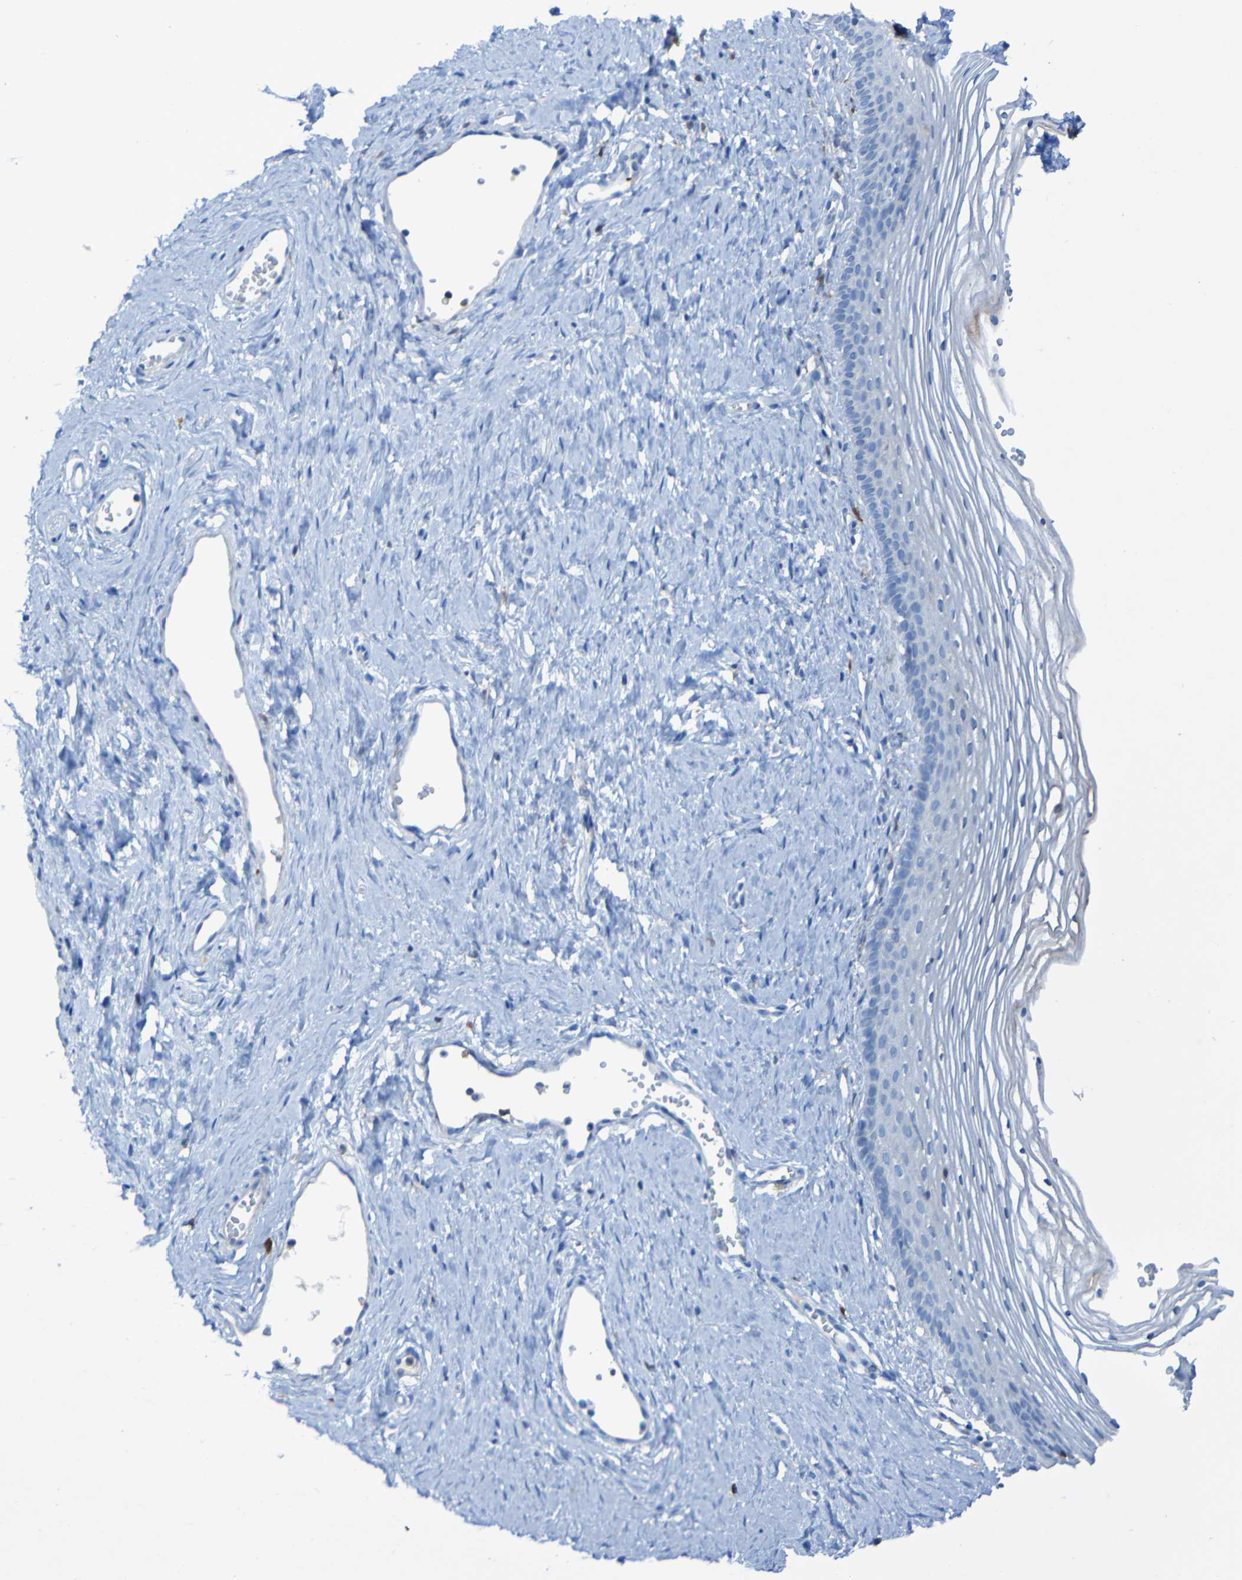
{"staining": {"intensity": "negative", "quantity": "none", "location": "none"}, "tissue": "vagina", "cell_type": "Squamous epithelial cells", "image_type": "normal", "snomed": [{"axis": "morphology", "description": "Normal tissue, NOS"}, {"axis": "topography", "description": "Vagina"}], "caption": "Immunohistochemical staining of unremarkable vagina demonstrates no significant expression in squamous epithelial cells. (Immunohistochemistry, brightfield microscopy, high magnification).", "gene": "MPPE1", "patient": {"sex": "female", "age": 32}}